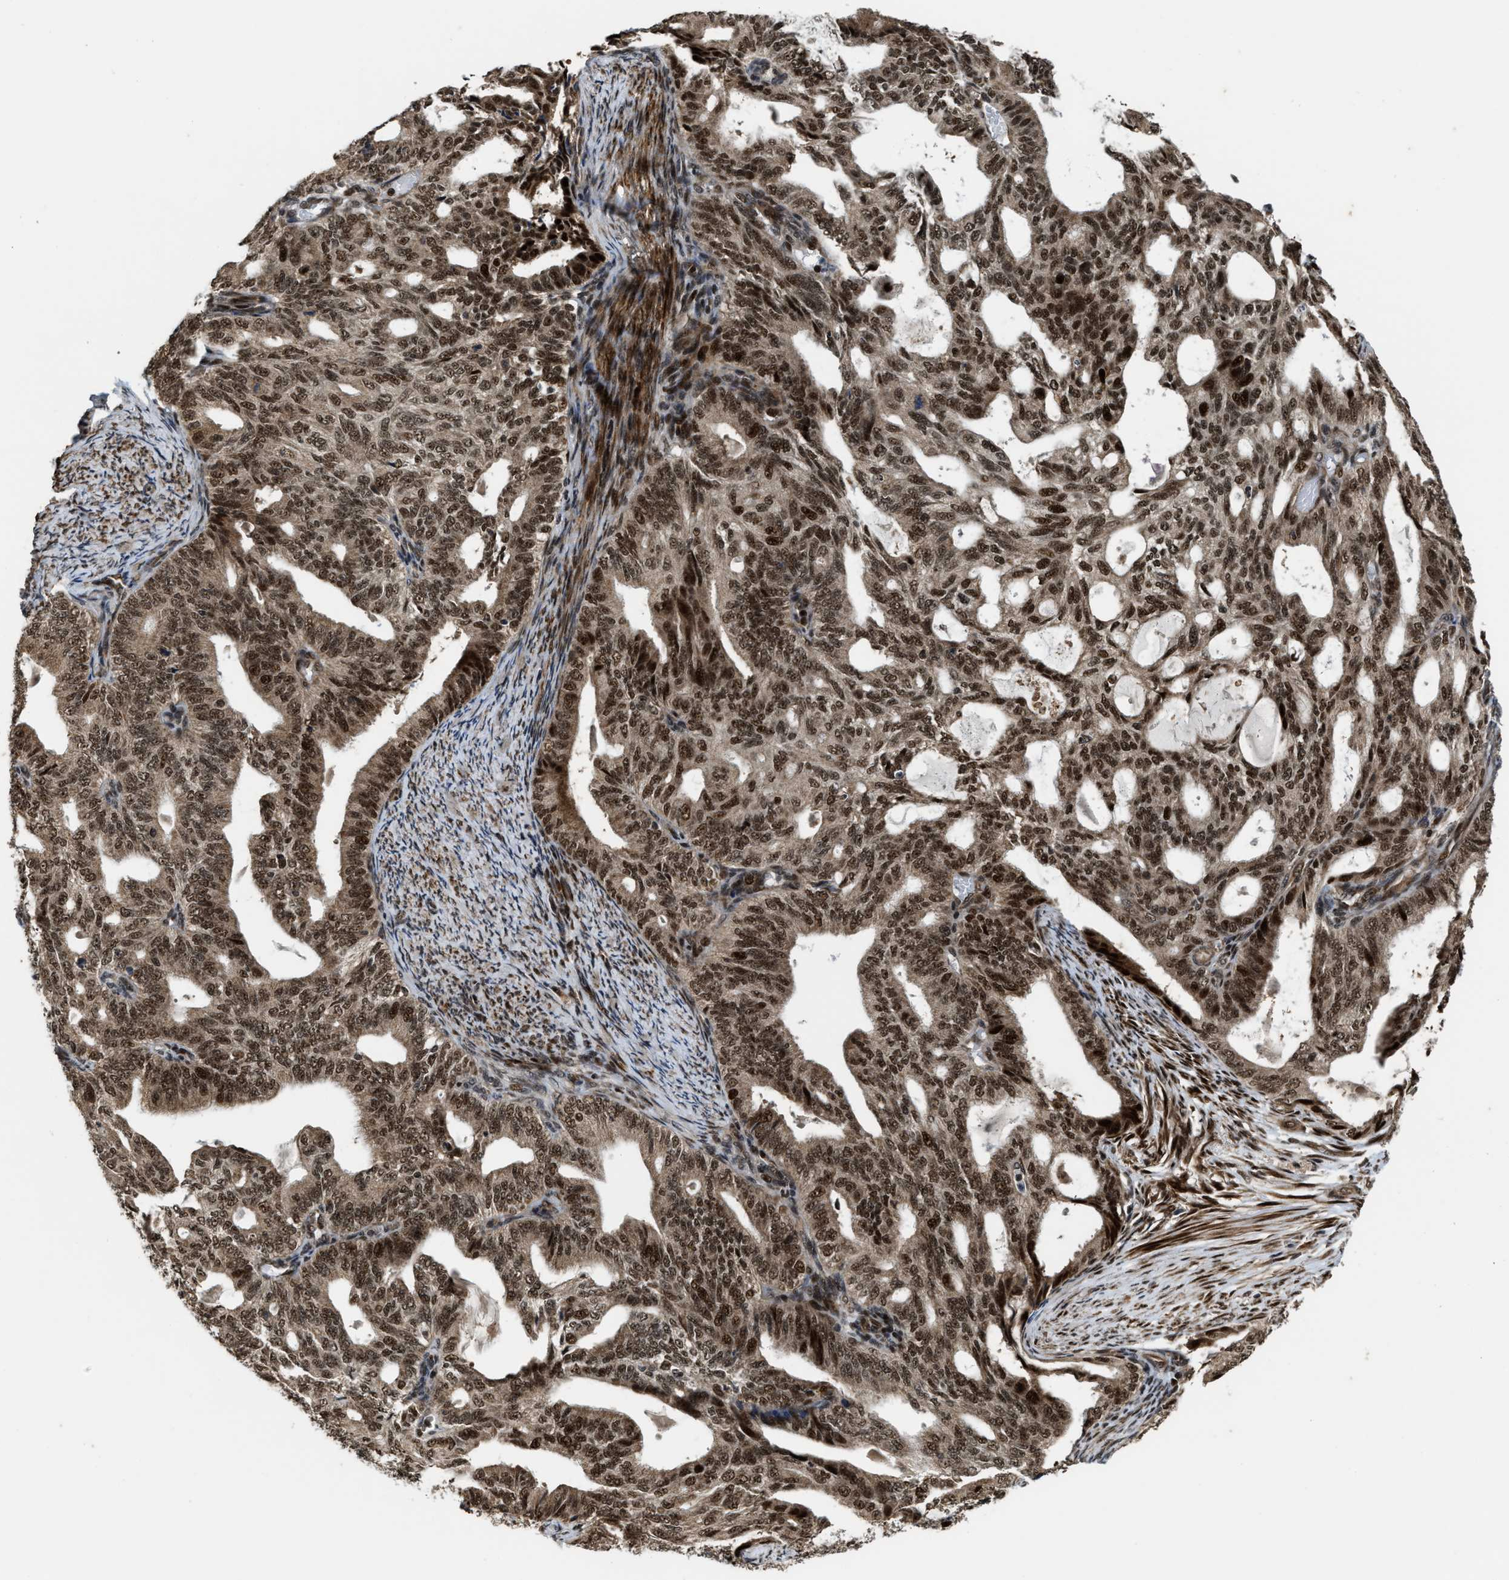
{"staining": {"intensity": "strong", "quantity": ">75%", "location": "cytoplasmic/membranous,nuclear"}, "tissue": "endometrial cancer", "cell_type": "Tumor cells", "image_type": "cancer", "snomed": [{"axis": "morphology", "description": "Adenocarcinoma, NOS"}, {"axis": "topography", "description": "Endometrium"}], "caption": "IHC photomicrograph of neoplastic tissue: endometrial adenocarcinoma stained using immunohistochemistry (IHC) exhibits high levels of strong protein expression localized specifically in the cytoplasmic/membranous and nuclear of tumor cells, appearing as a cytoplasmic/membranous and nuclear brown color.", "gene": "ZNF250", "patient": {"sex": "female", "age": 58}}